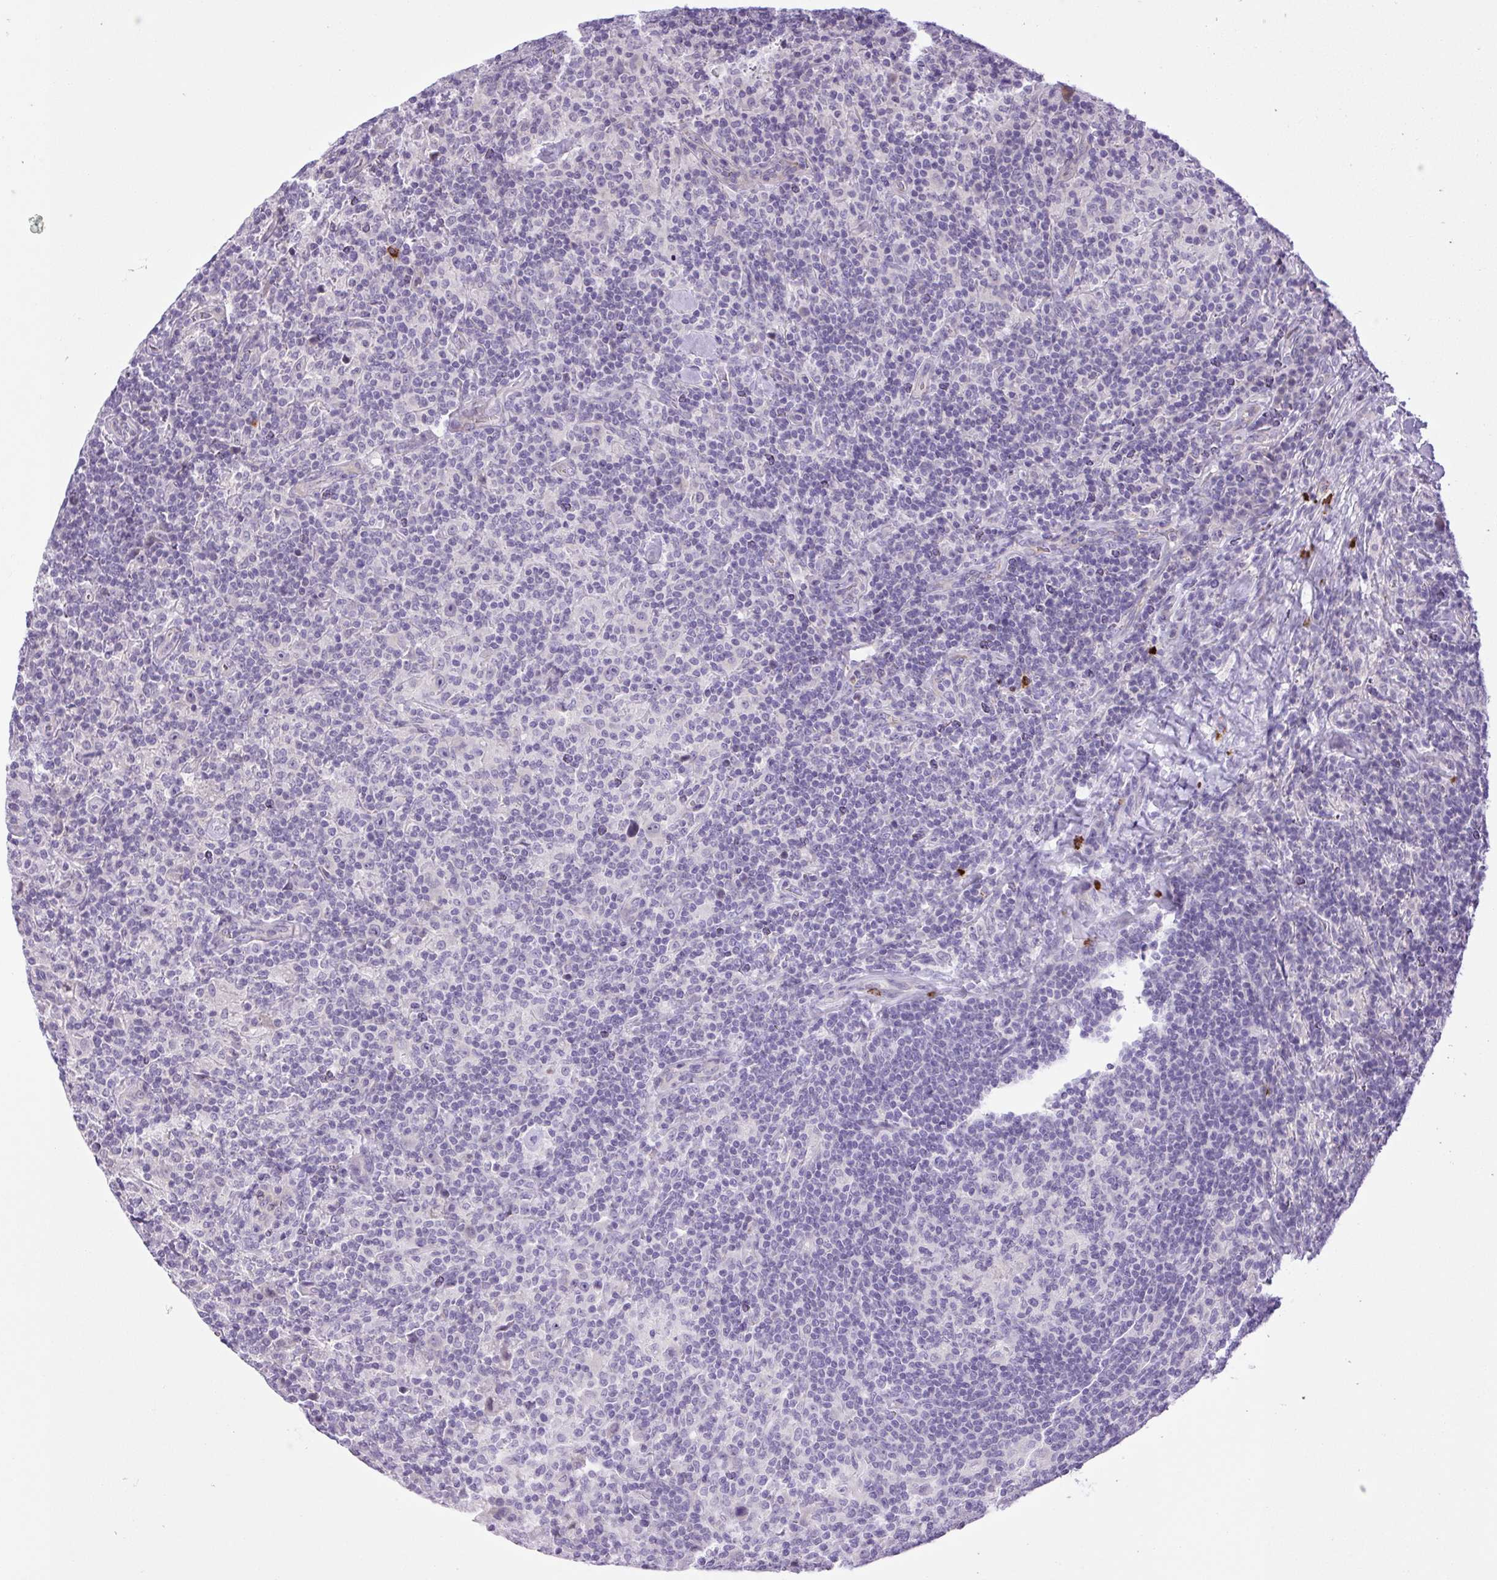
{"staining": {"intensity": "negative", "quantity": "none", "location": "none"}, "tissue": "lymphoma", "cell_type": "Tumor cells", "image_type": "cancer", "snomed": [{"axis": "morphology", "description": "Hodgkin's disease, NOS"}, {"axis": "topography", "description": "Lymph node"}], "caption": "Immunohistochemistry photomicrograph of neoplastic tissue: lymphoma stained with DAB demonstrates no significant protein positivity in tumor cells.", "gene": "FAM177B", "patient": {"sex": "male", "age": 70}}